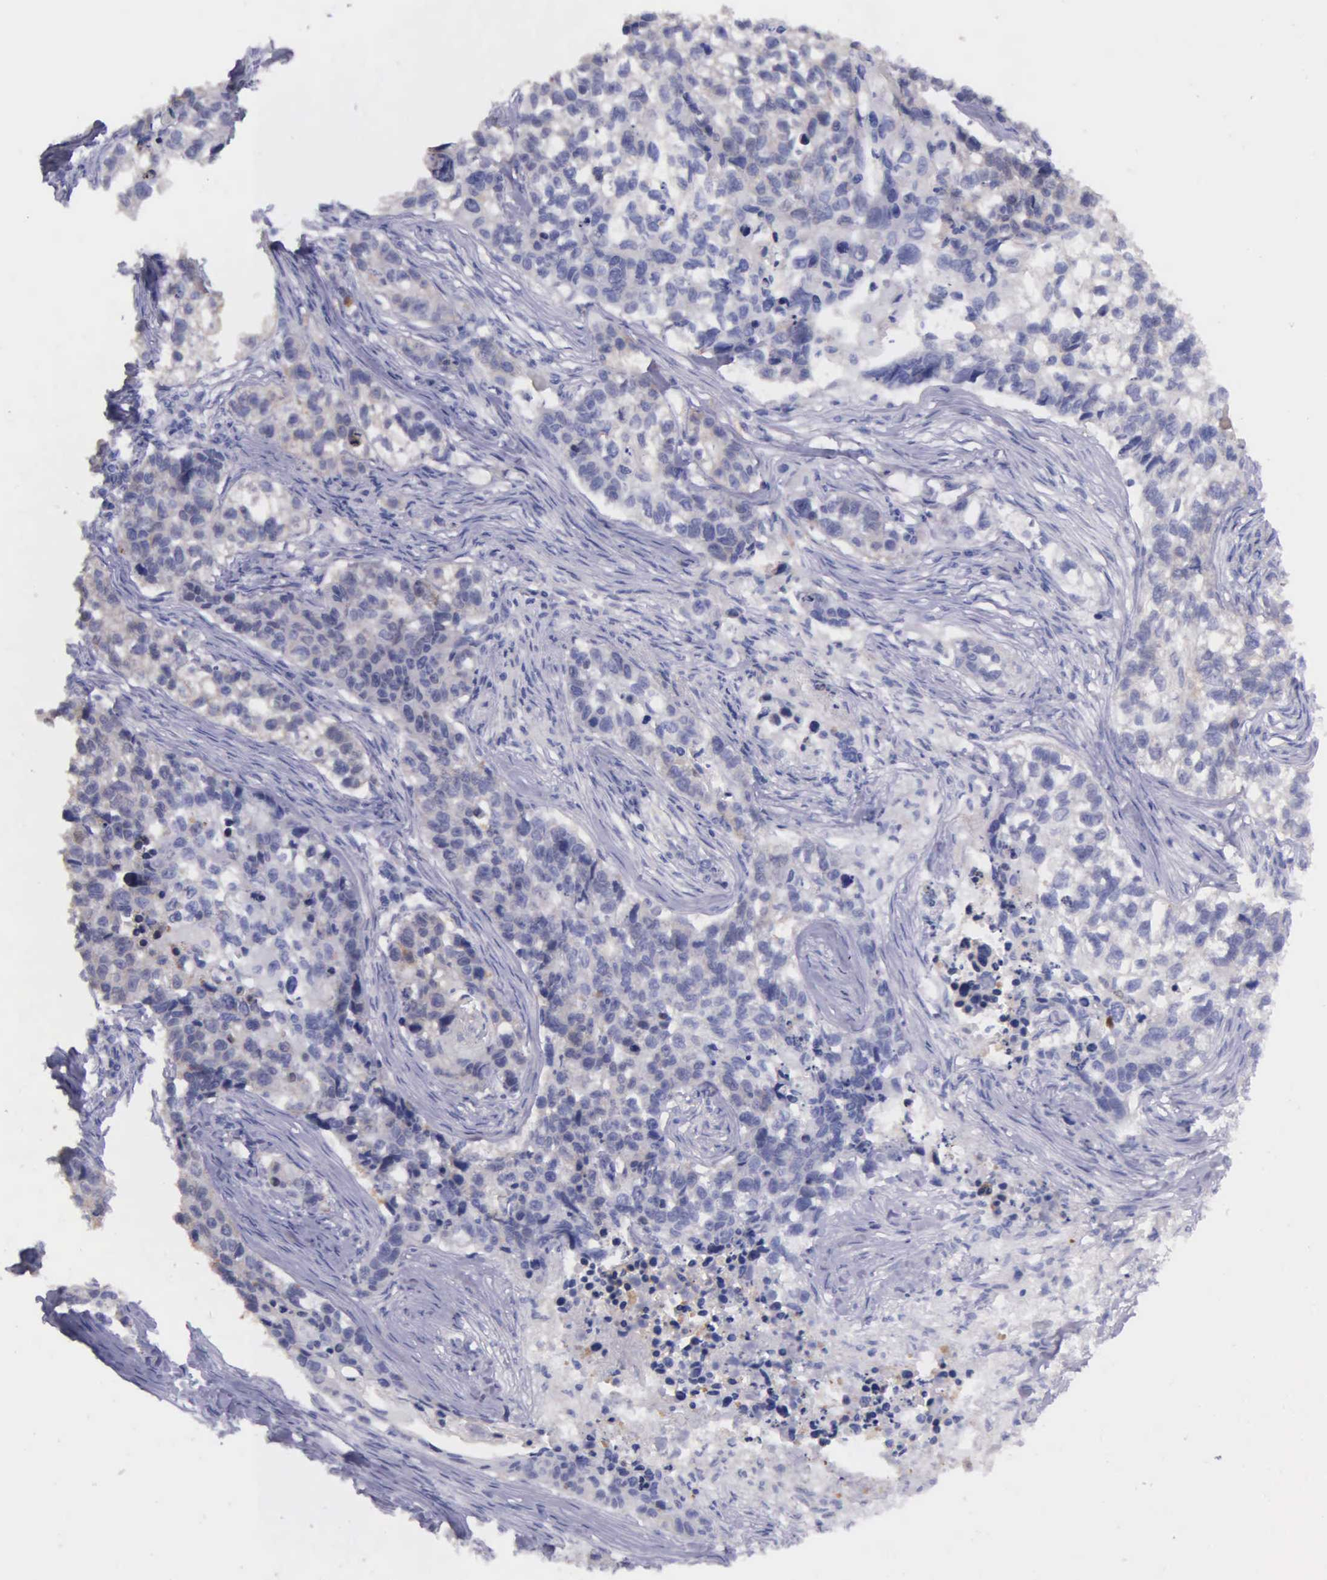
{"staining": {"intensity": "negative", "quantity": "none", "location": "none"}, "tissue": "lung cancer", "cell_type": "Tumor cells", "image_type": "cancer", "snomed": [{"axis": "morphology", "description": "Squamous cell carcinoma, NOS"}, {"axis": "topography", "description": "Lymph node"}, {"axis": "topography", "description": "Lung"}], "caption": "Immunohistochemistry of lung squamous cell carcinoma demonstrates no expression in tumor cells. The staining was performed using DAB to visualize the protein expression in brown, while the nuclei were stained in blue with hematoxylin (Magnification: 20x).", "gene": "GSTT2", "patient": {"sex": "male", "age": 74}}